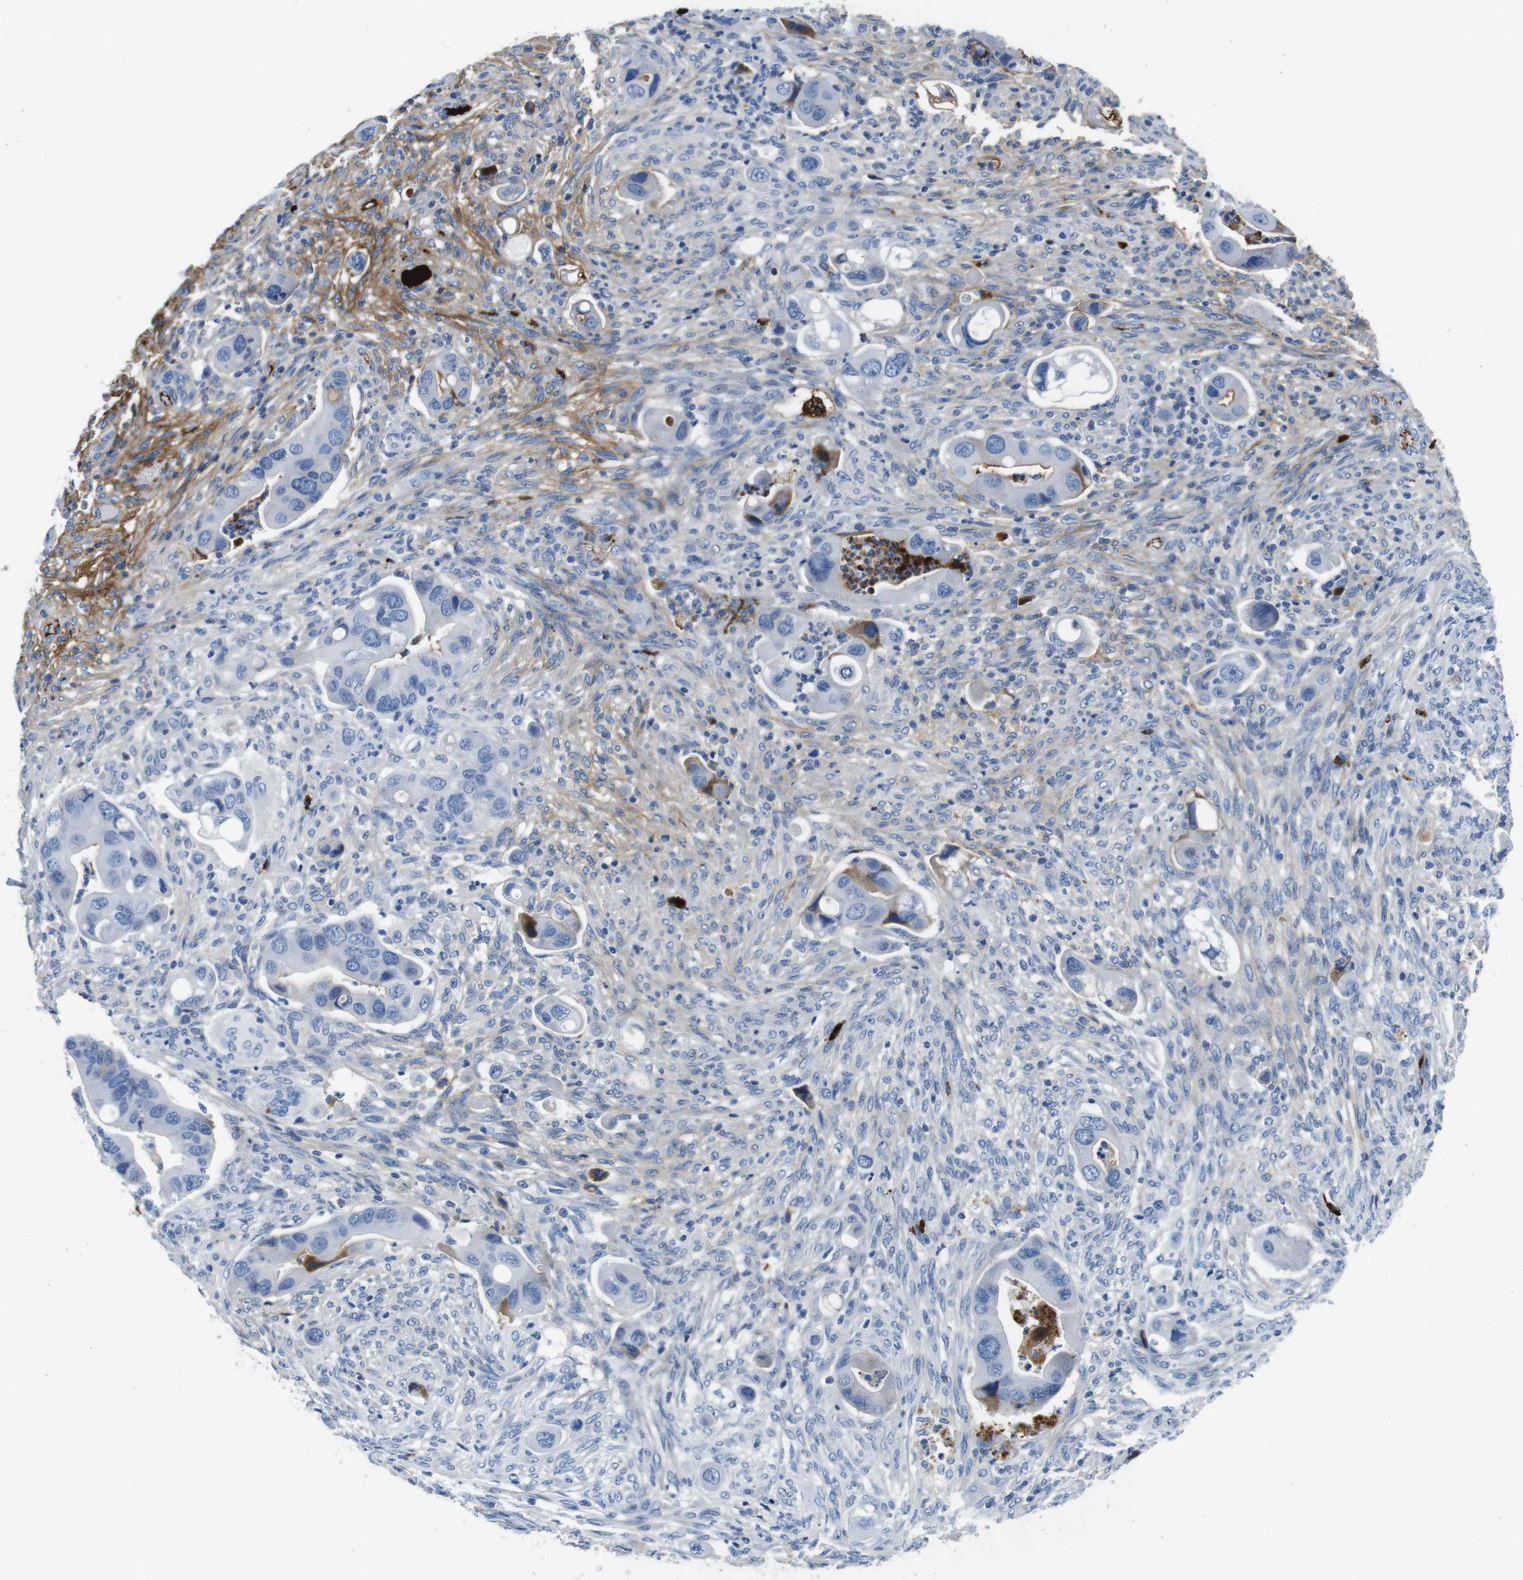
{"staining": {"intensity": "negative", "quantity": "none", "location": "none"}, "tissue": "colorectal cancer", "cell_type": "Tumor cells", "image_type": "cancer", "snomed": [{"axis": "morphology", "description": "Adenocarcinoma, NOS"}, {"axis": "topography", "description": "Rectum"}], "caption": "This is a histopathology image of IHC staining of colorectal cancer (adenocarcinoma), which shows no staining in tumor cells.", "gene": "IGKC", "patient": {"sex": "female", "age": 57}}